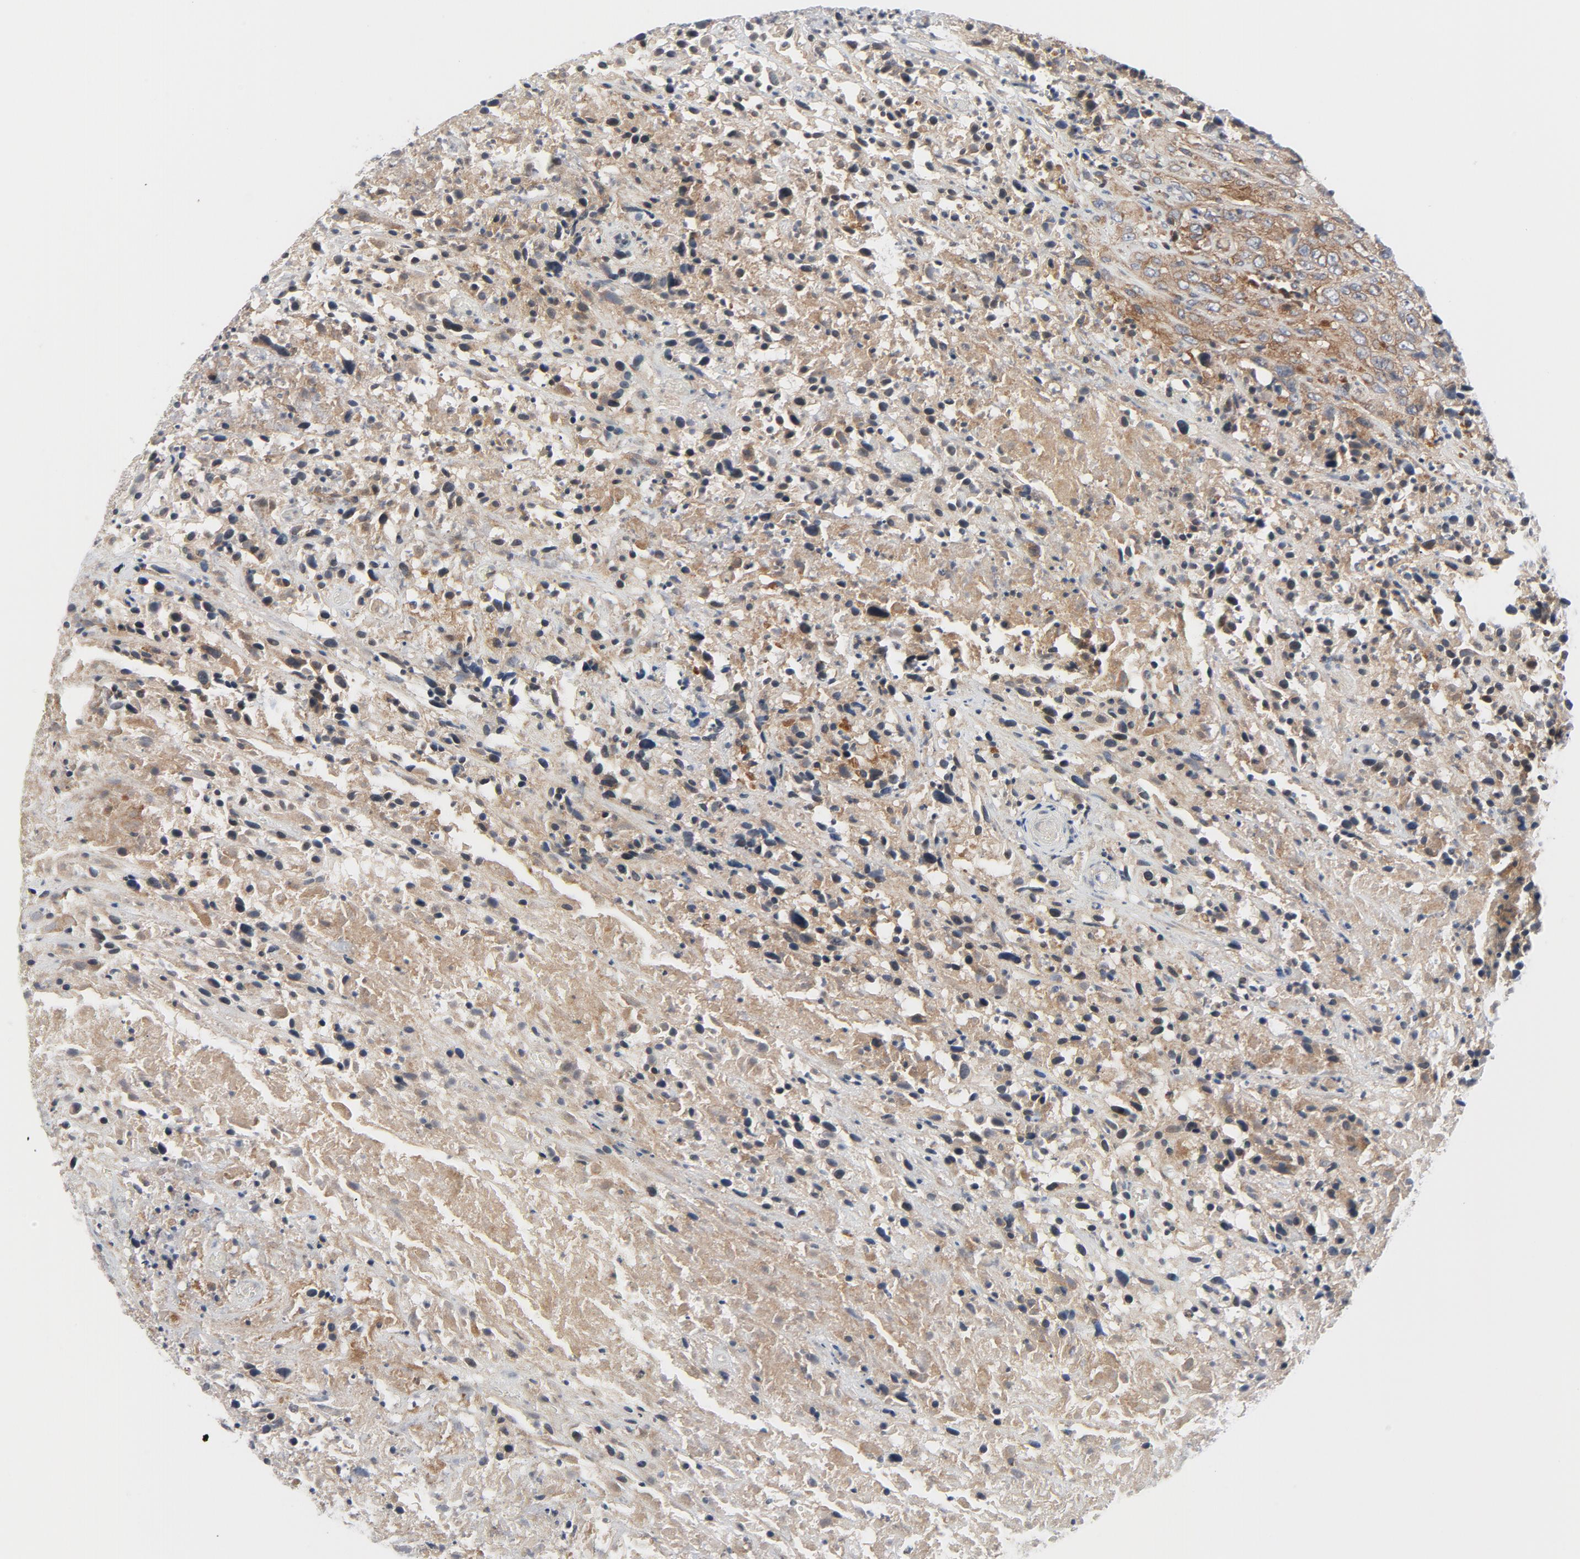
{"staining": {"intensity": "moderate", "quantity": ">75%", "location": "cytoplasmic/membranous"}, "tissue": "urothelial cancer", "cell_type": "Tumor cells", "image_type": "cancer", "snomed": [{"axis": "morphology", "description": "Urothelial carcinoma, High grade"}, {"axis": "topography", "description": "Urinary bladder"}], "caption": "Tumor cells reveal moderate cytoplasmic/membranous staining in about >75% of cells in urothelial carcinoma (high-grade). (DAB = brown stain, brightfield microscopy at high magnification).", "gene": "TSG101", "patient": {"sex": "male", "age": 61}}